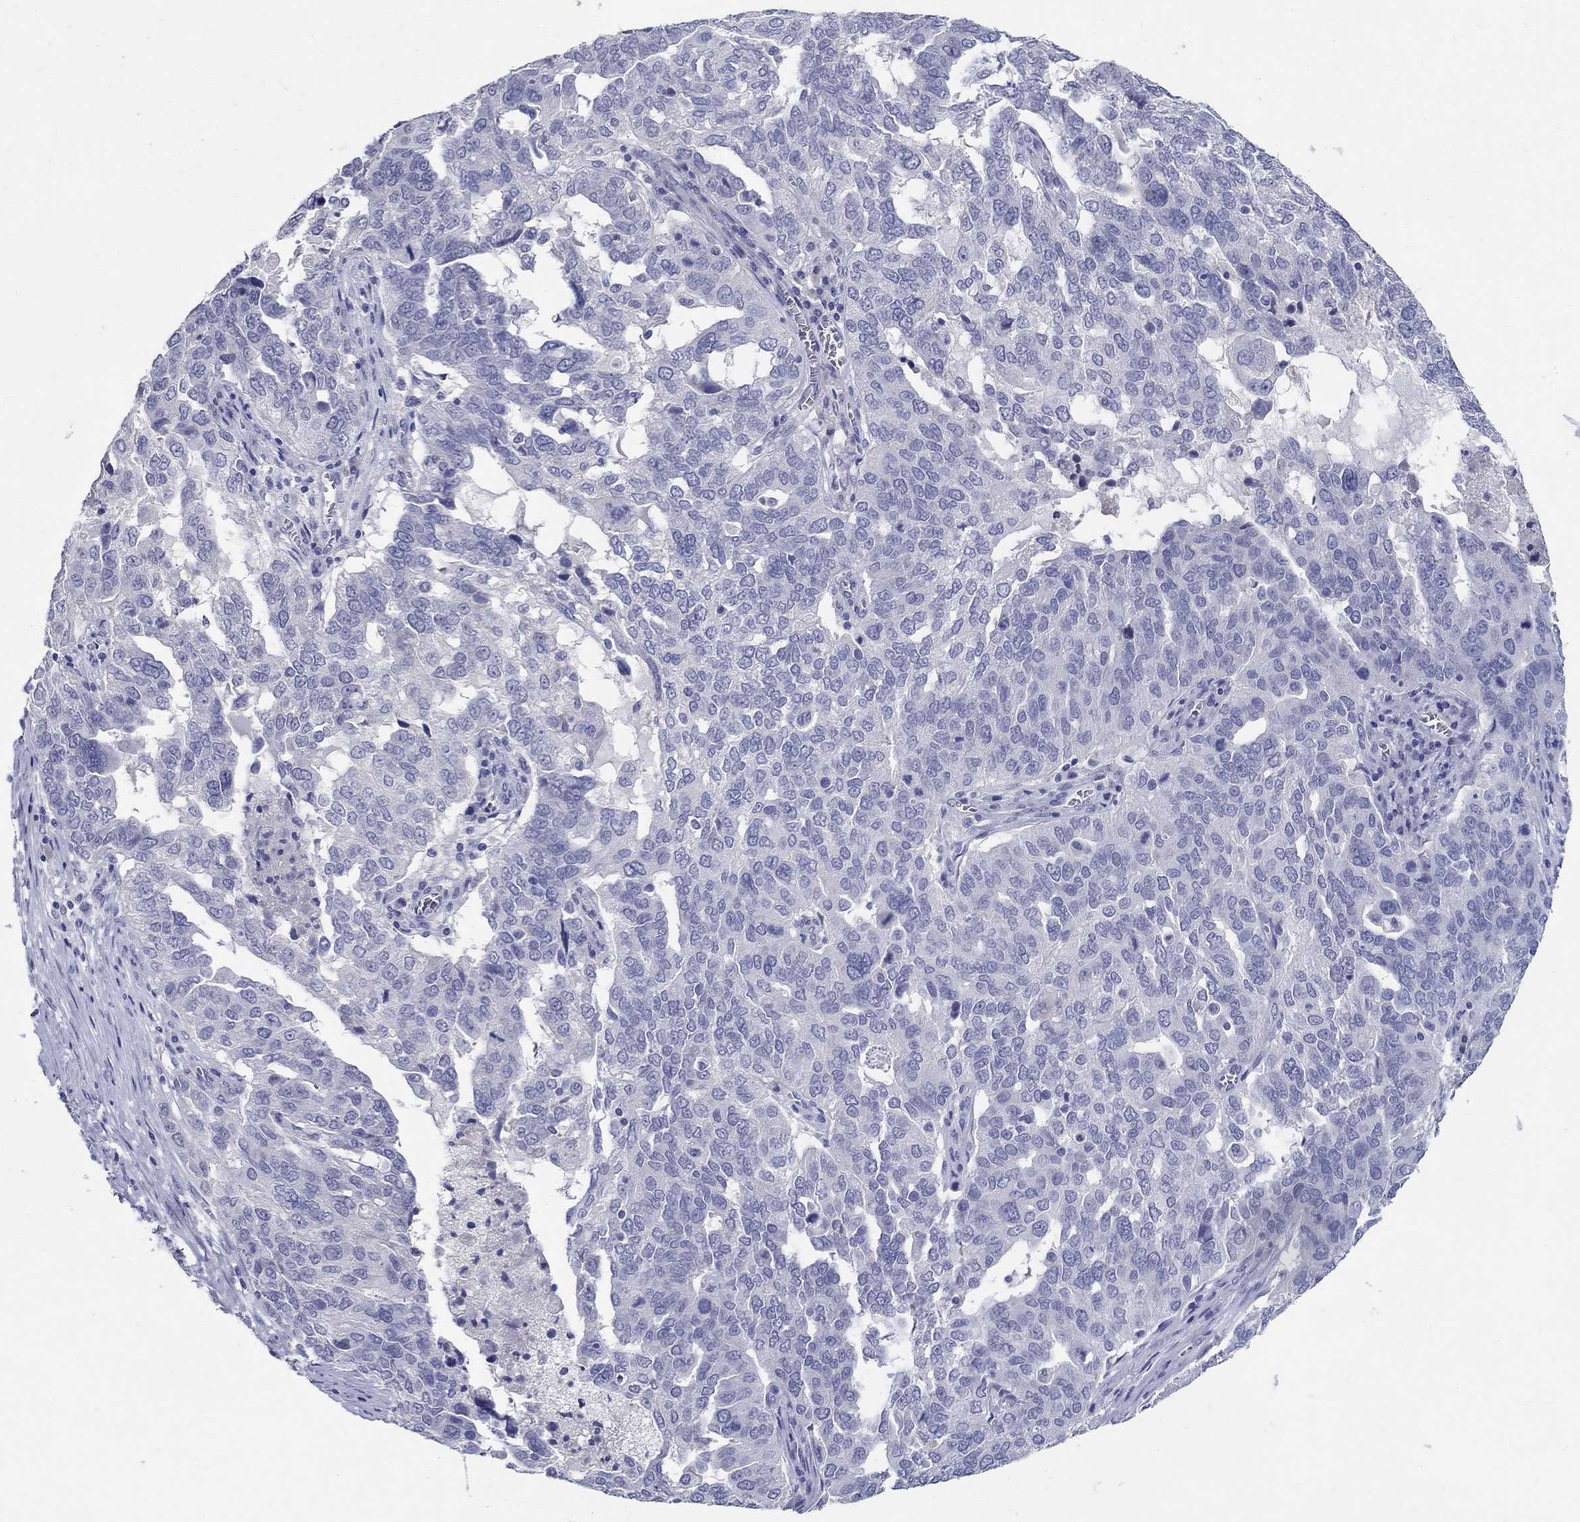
{"staining": {"intensity": "negative", "quantity": "none", "location": "none"}, "tissue": "ovarian cancer", "cell_type": "Tumor cells", "image_type": "cancer", "snomed": [{"axis": "morphology", "description": "Carcinoma, endometroid"}, {"axis": "topography", "description": "Soft tissue"}, {"axis": "topography", "description": "Ovary"}], "caption": "A high-resolution image shows immunohistochemistry (IHC) staining of ovarian cancer, which shows no significant staining in tumor cells.", "gene": "SOX2", "patient": {"sex": "female", "age": 52}}